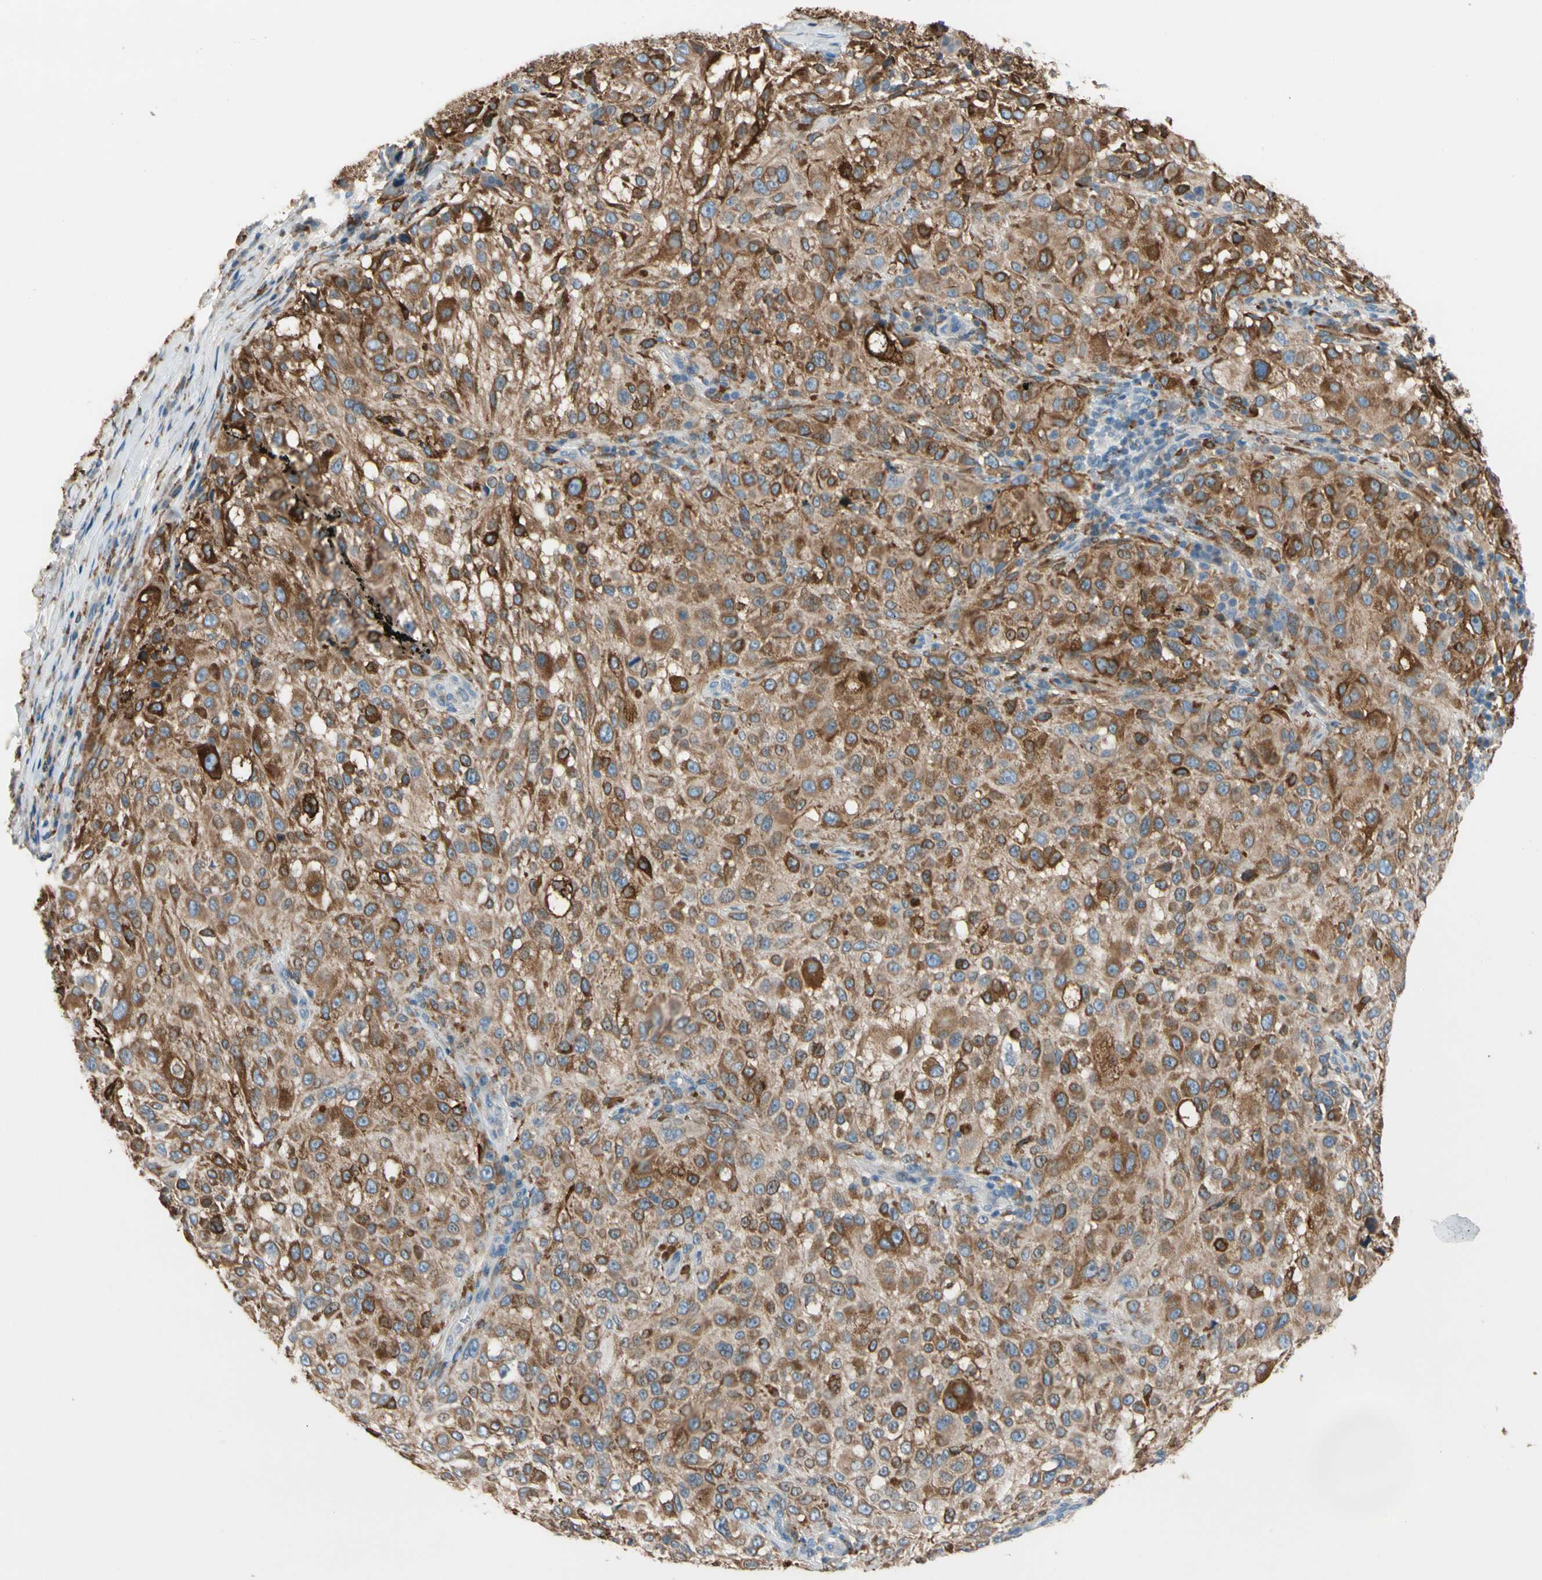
{"staining": {"intensity": "strong", "quantity": ">75%", "location": "cytoplasmic/membranous"}, "tissue": "melanoma", "cell_type": "Tumor cells", "image_type": "cancer", "snomed": [{"axis": "morphology", "description": "Necrosis, NOS"}, {"axis": "morphology", "description": "Malignant melanoma, NOS"}, {"axis": "topography", "description": "Skin"}], "caption": "Brown immunohistochemical staining in human melanoma reveals strong cytoplasmic/membranous positivity in approximately >75% of tumor cells. (Stains: DAB (3,3'-diaminobenzidine) in brown, nuclei in blue, Microscopy: brightfield microscopy at high magnification).", "gene": "LRPAP1", "patient": {"sex": "female", "age": 87}}